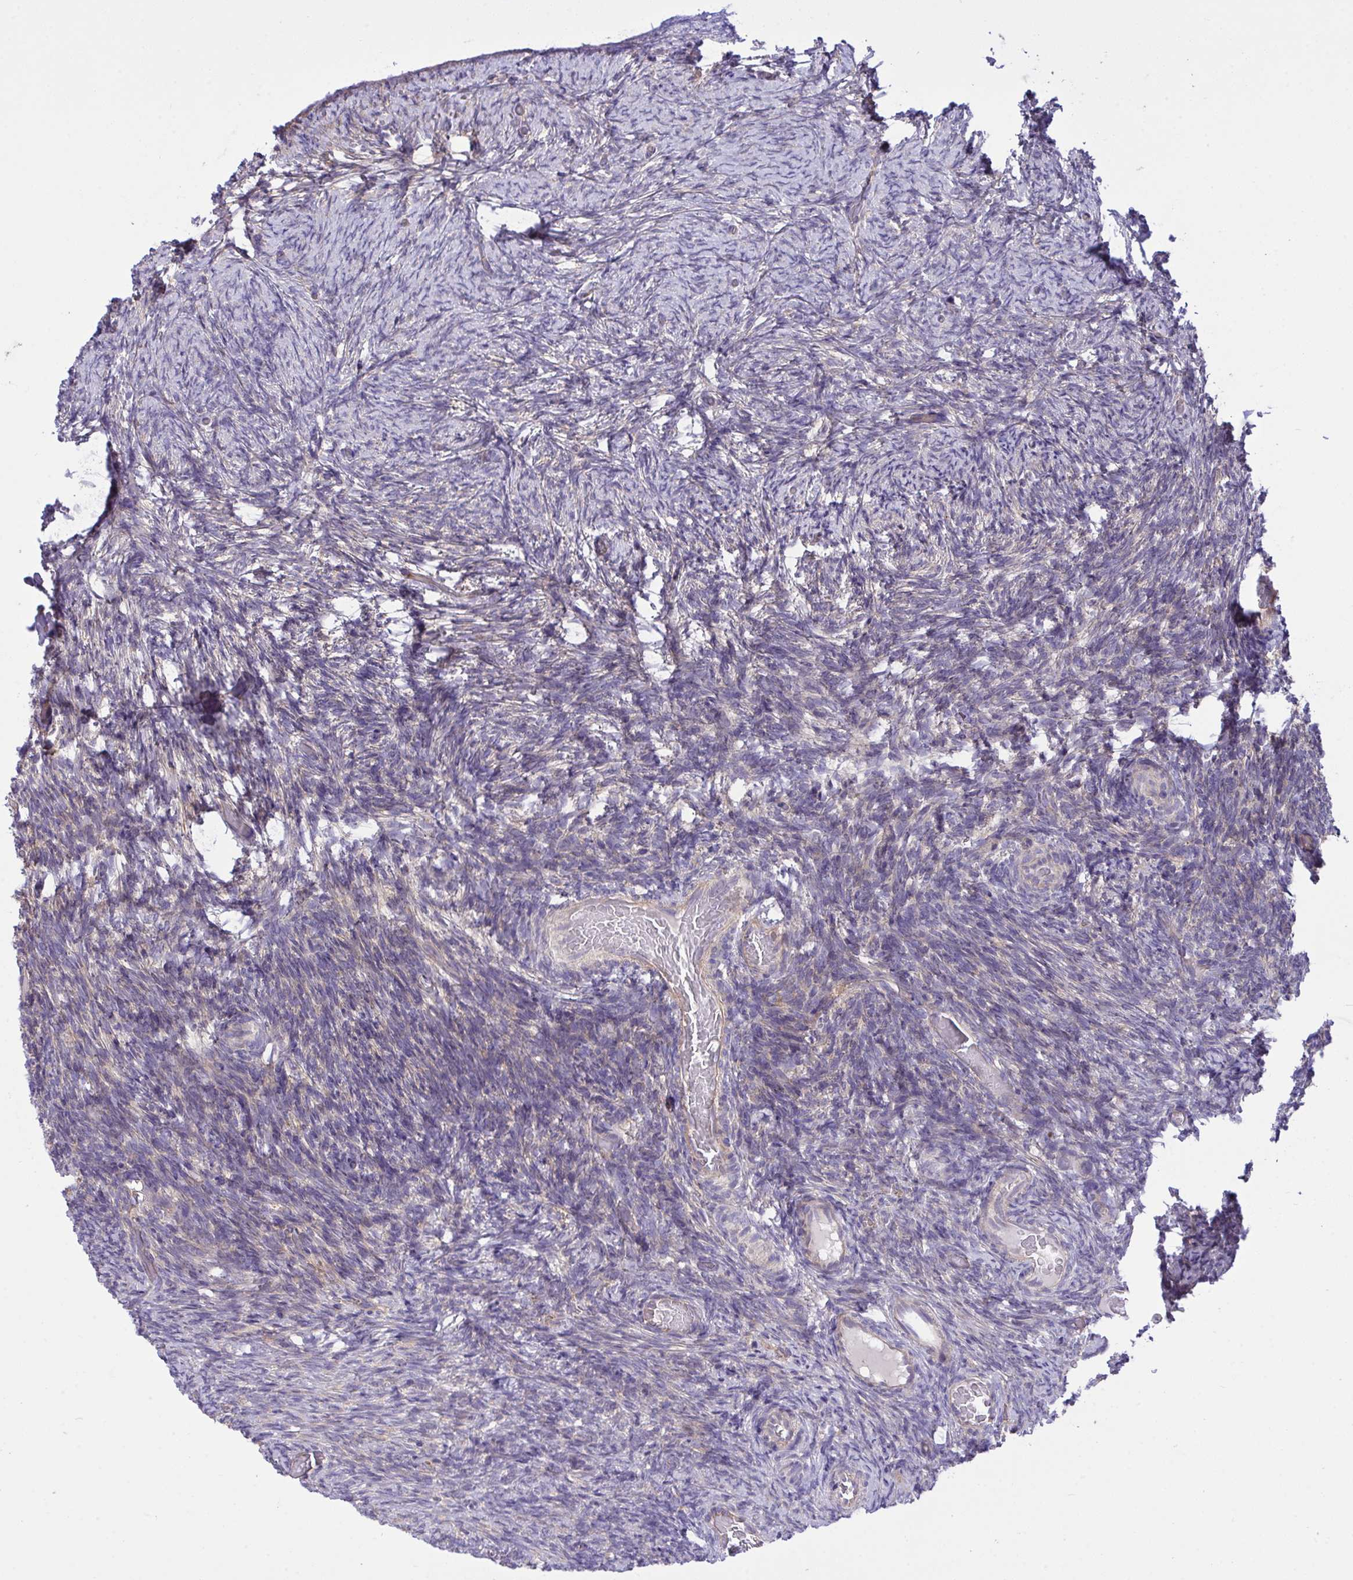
{"staining": {"intensity": "negative", "quantity": "none", "location": "none"}, "tissue": "ovary", "cell_type": "Ovarian stroma cells", "image_type": "normal", "snomed": [{"axis": "morphology", "description": "Normal tissue, NOS"}, {"axis": "topography", "description": "Ovary"}], "caption": "A micrograph of human ovary is negative for staining in ovarian stroma cells. (Immunohistochemistry, brightfield microscopy, high magnification).", "gene": "GRB14", "patient": {"sex": "female", "age": 34}}